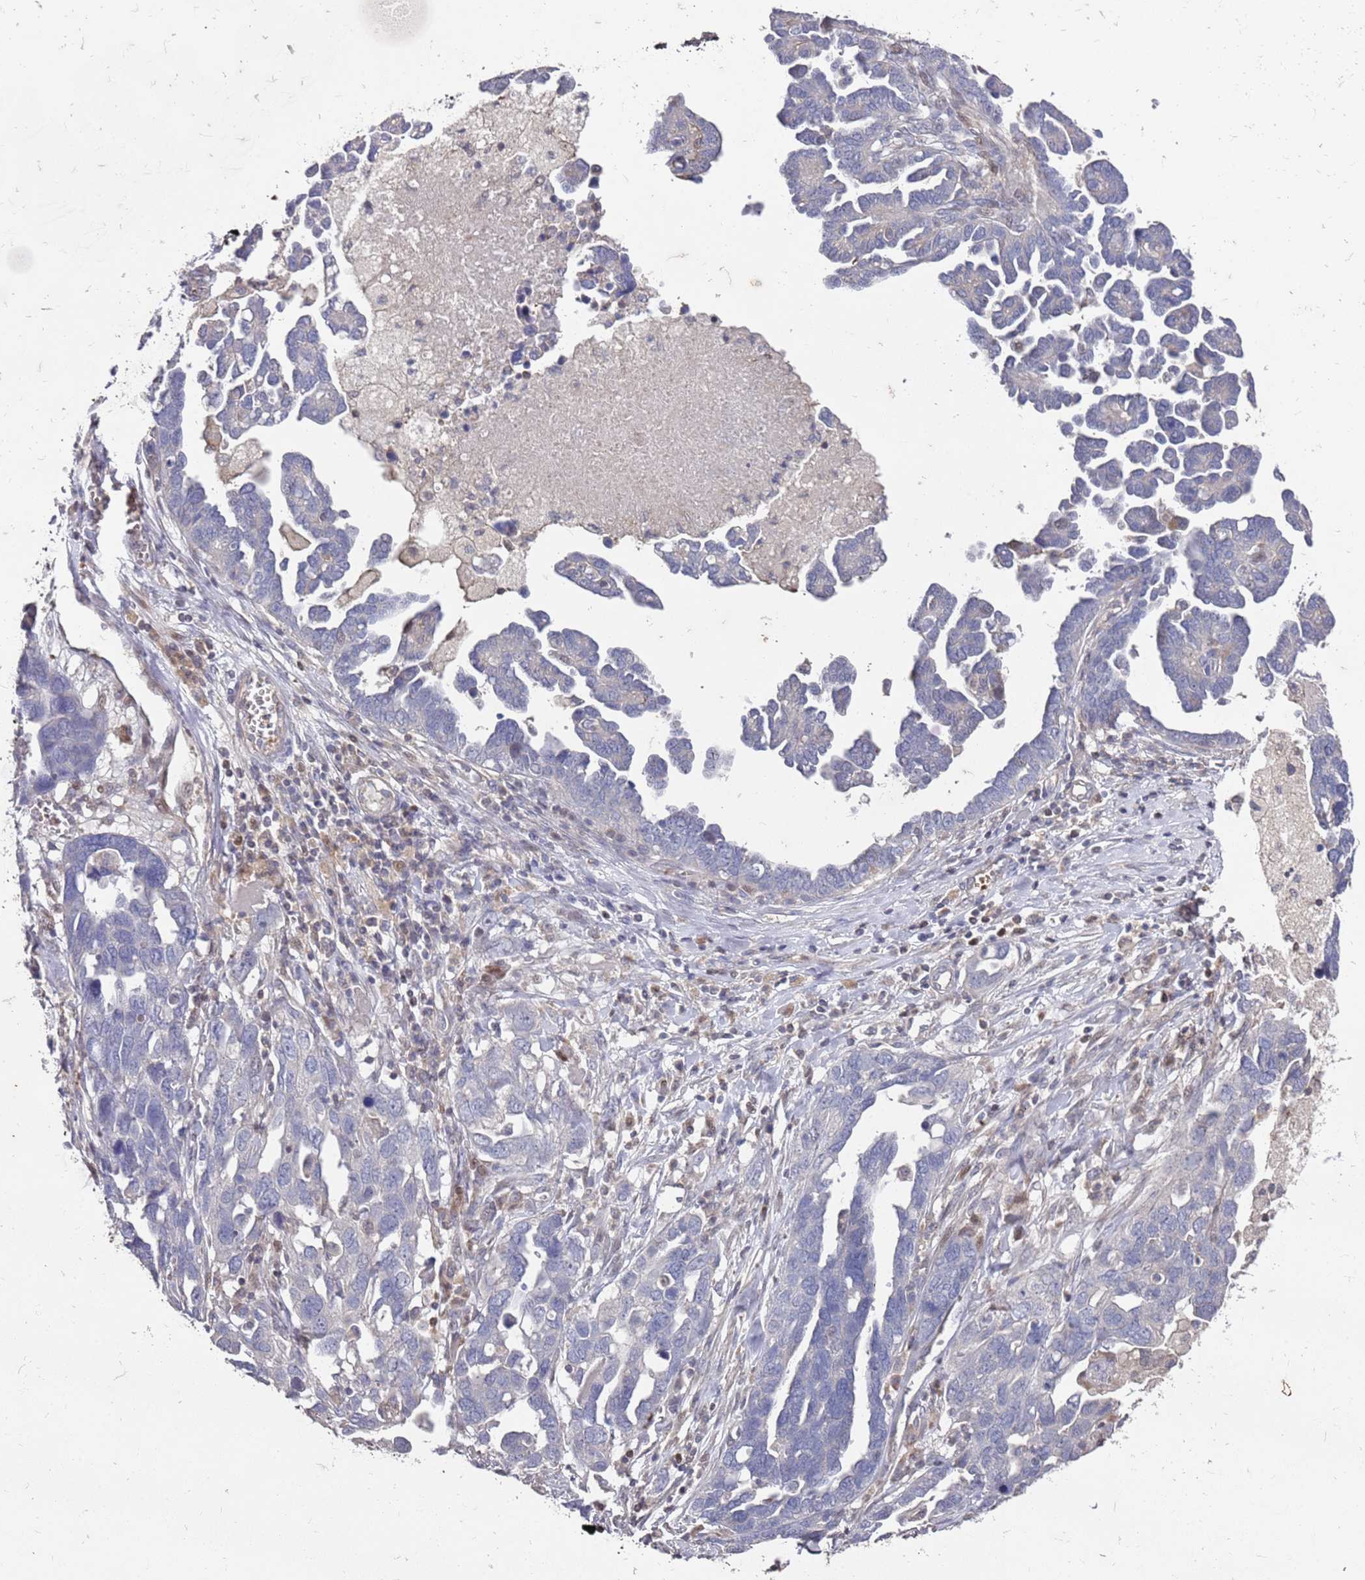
{"staining": {"intensity": "negative", "quantity": "none", "location": "none"}, "tissue": "ovarian cancer", "cell_type": "Tumor cells", "image_type": "cancer", "snomed": [{"axis": "morphology", "description": "Cystadenocarcinoma, serous, NOS"}, {"axis": "topography", "description": "Ovary"}], "caption": "Tumor cells are negative for brown protein staining in ovarian cancer.", "gene": "LACC1", "patient": {"sex": "female", "age": 54}}